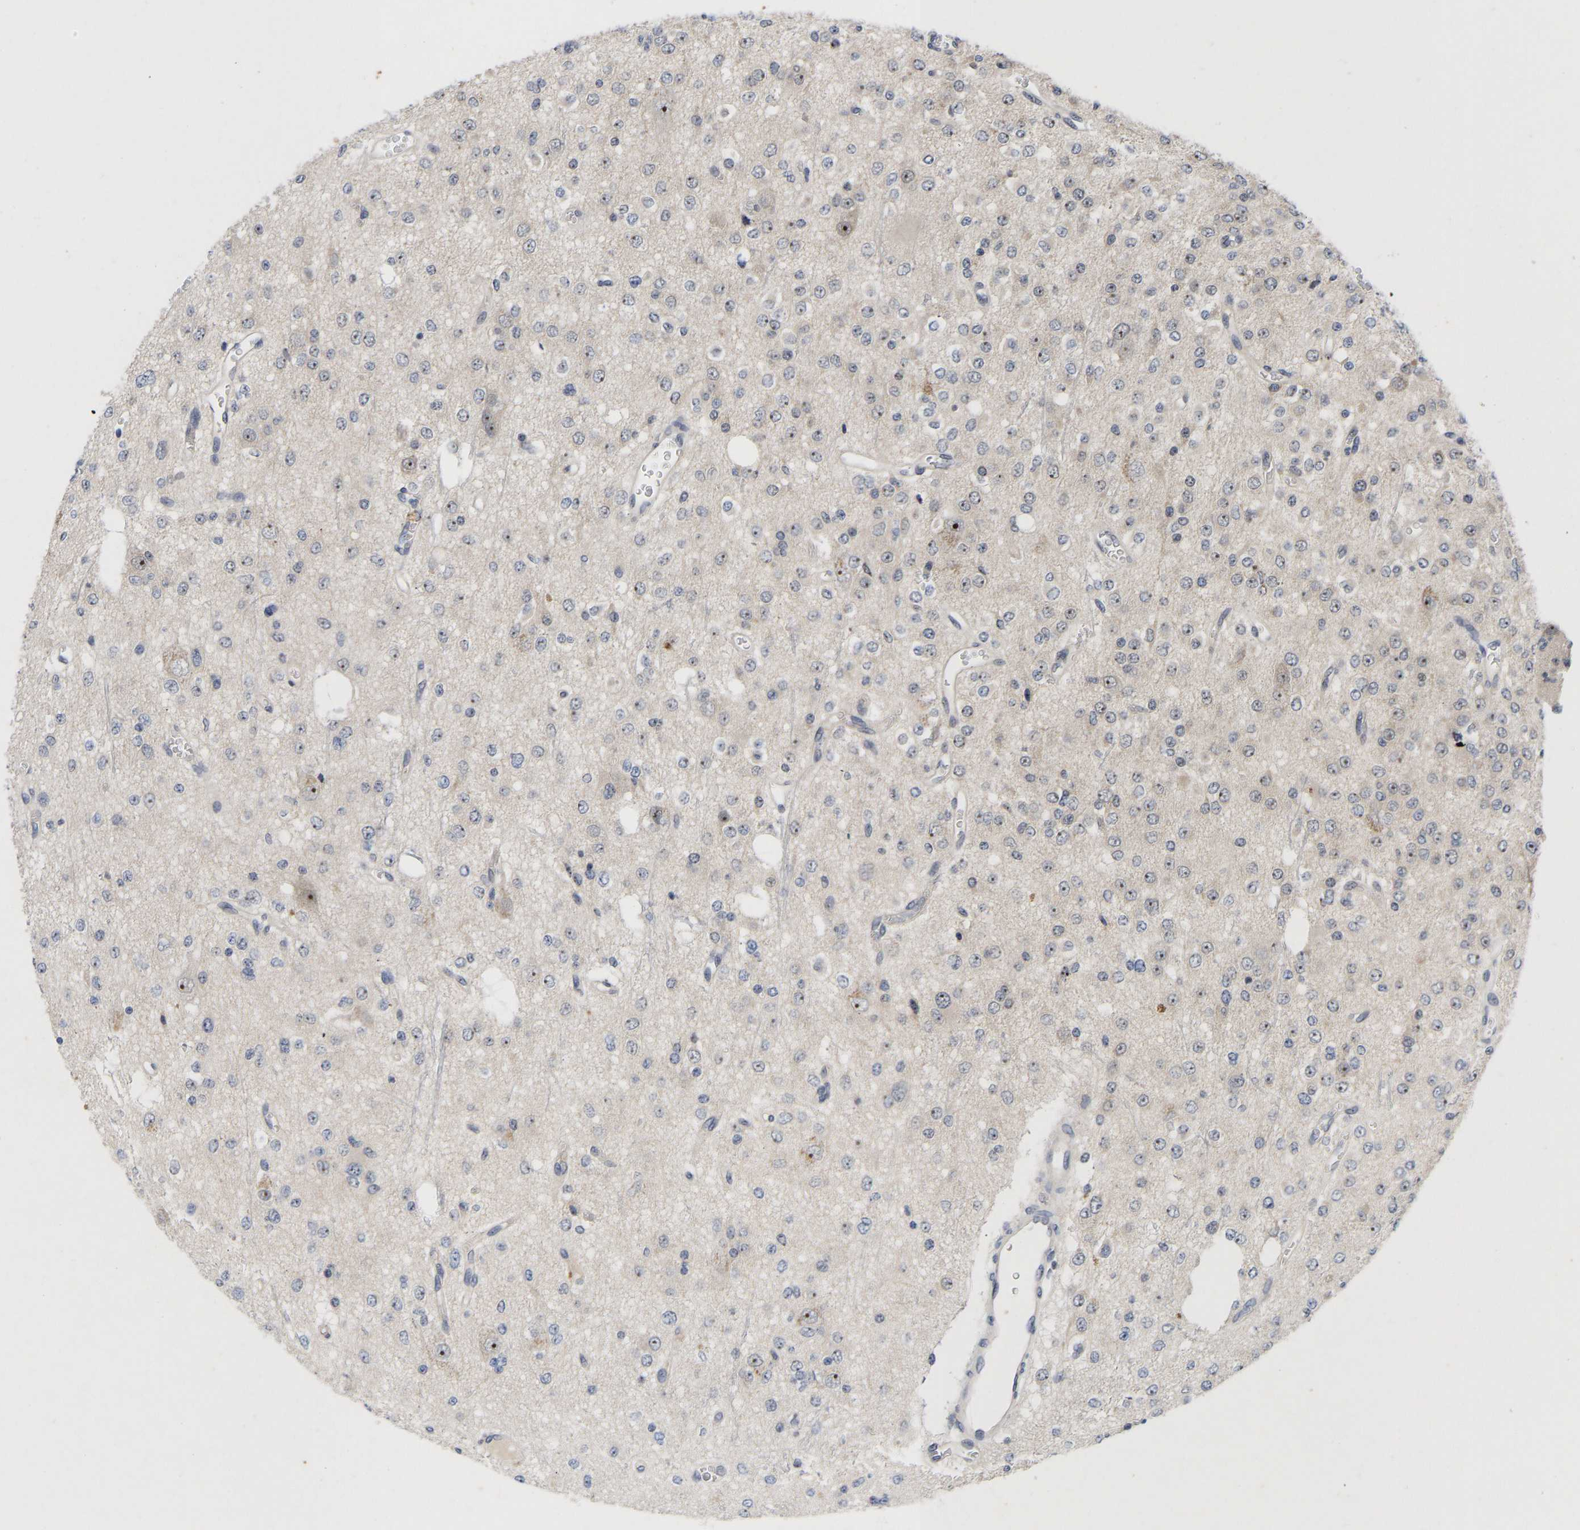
{"staining": {"intensity": "weak", "quantity": "<25%", "location": "nuclear"}, "tissue": "glioma", "cell_type": "Tumor cells", "image_type": "cancer", "snomed": [{"axis": "morphology", "description": "Glioma, malignant, Low grade"}, {"axis": "topography", "description": "Brain"}], "caption": "DAB (3,3'-diaminobenzidine) immunohistochemical staining of malignant glioma (low-grade) exhibits no significant positivity in tumor cells.", "gene": "NLE1", "patient": {"sex": "male", "age": 38}}